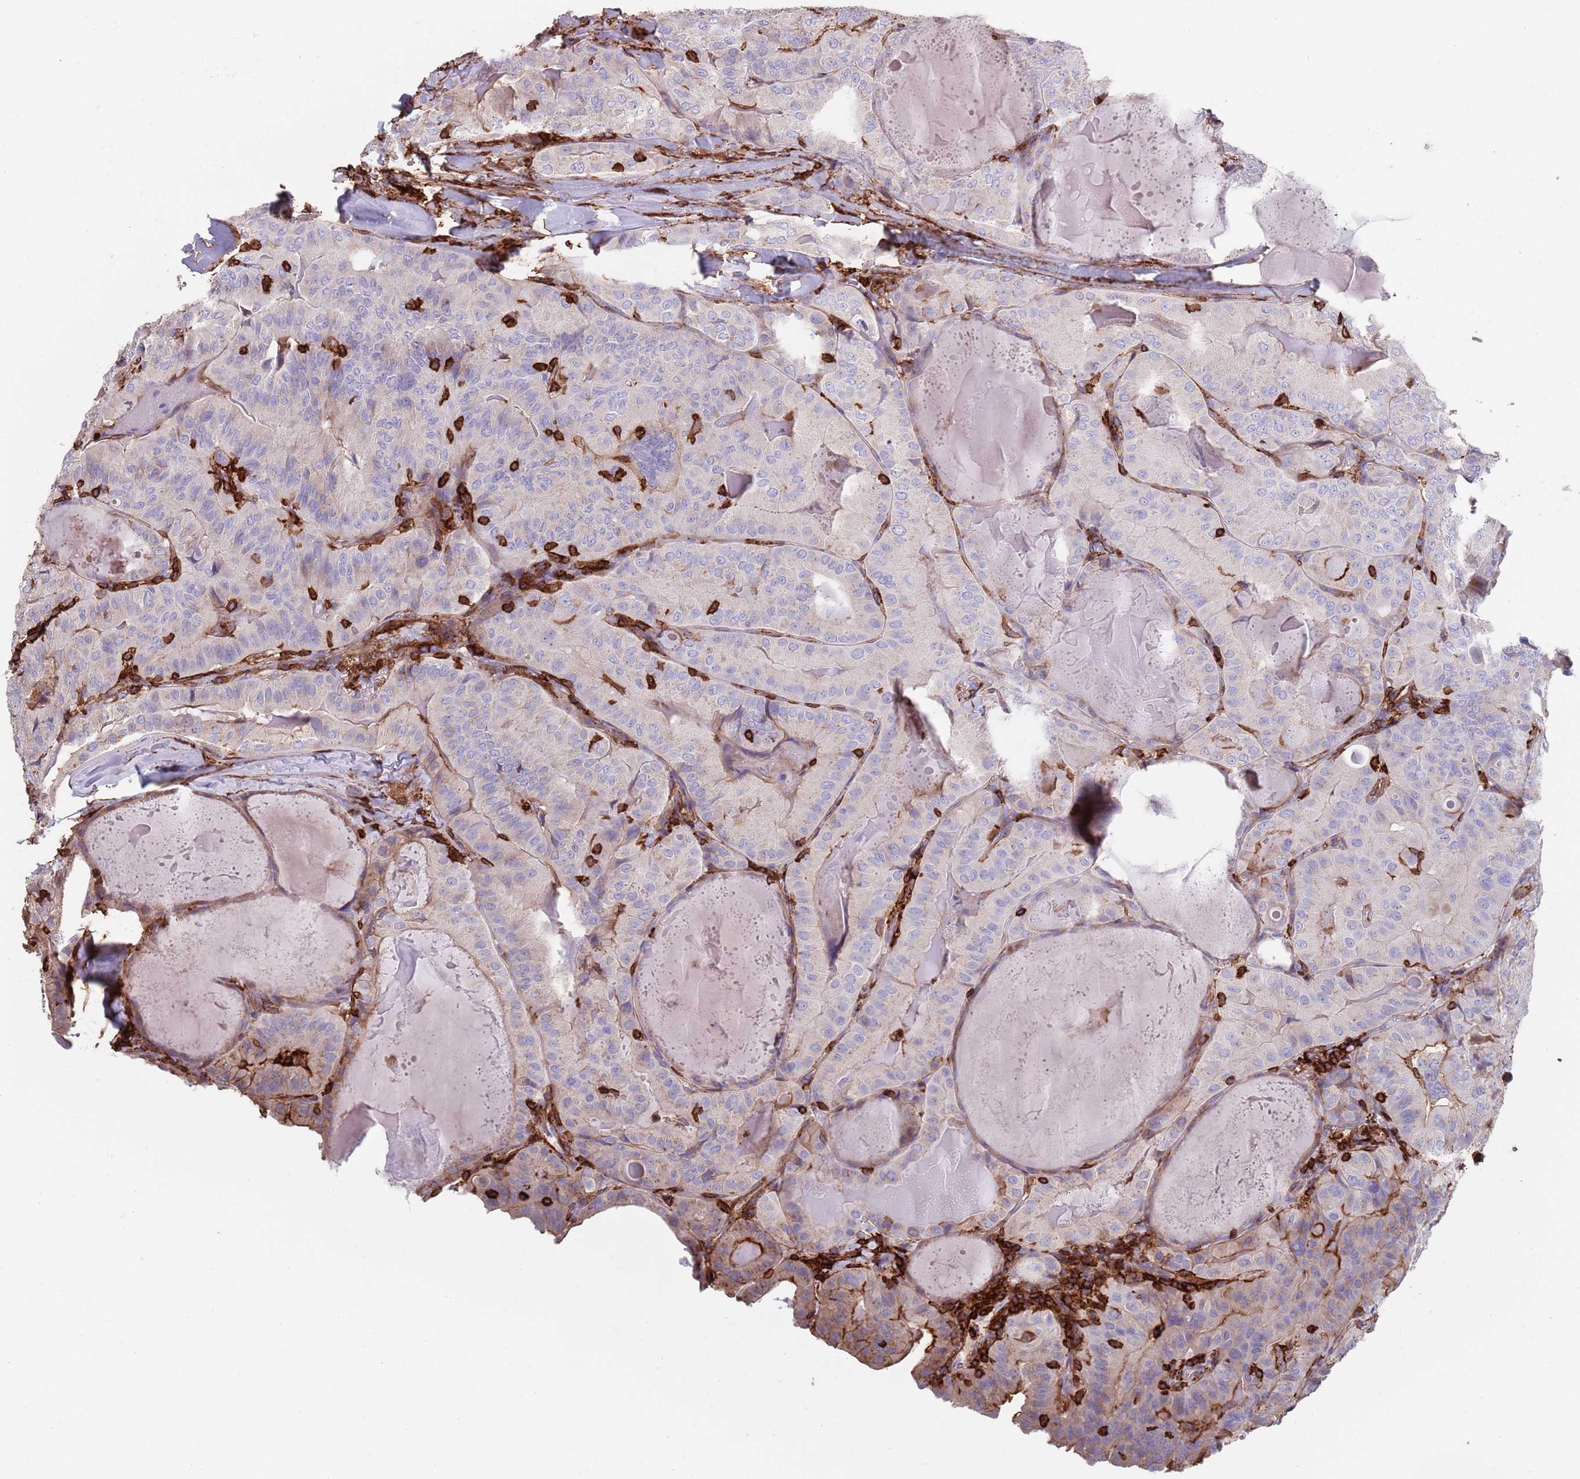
{"staining": {"intensity": "moderate", "quantity": "<25%", "location": "cytoplasmic/membranous"}, "tissue": "thyroid cancer", "cell_type": "Tumor cells", "image_type": "cancer", "snomed": [{"axis": "morphology", "description": "Papillary adenocarcinoma, NOS"}, {"axis": "topography", "description": "Thyroid gland"}], "caption": "Papillary adenocarcinoma (thyroid) stained for a protein shows moderate cytoplasmic/membranous positivity in tumor cells.", "gene": "RNF144A", "patient": {"sex": "female", "age": 68}}